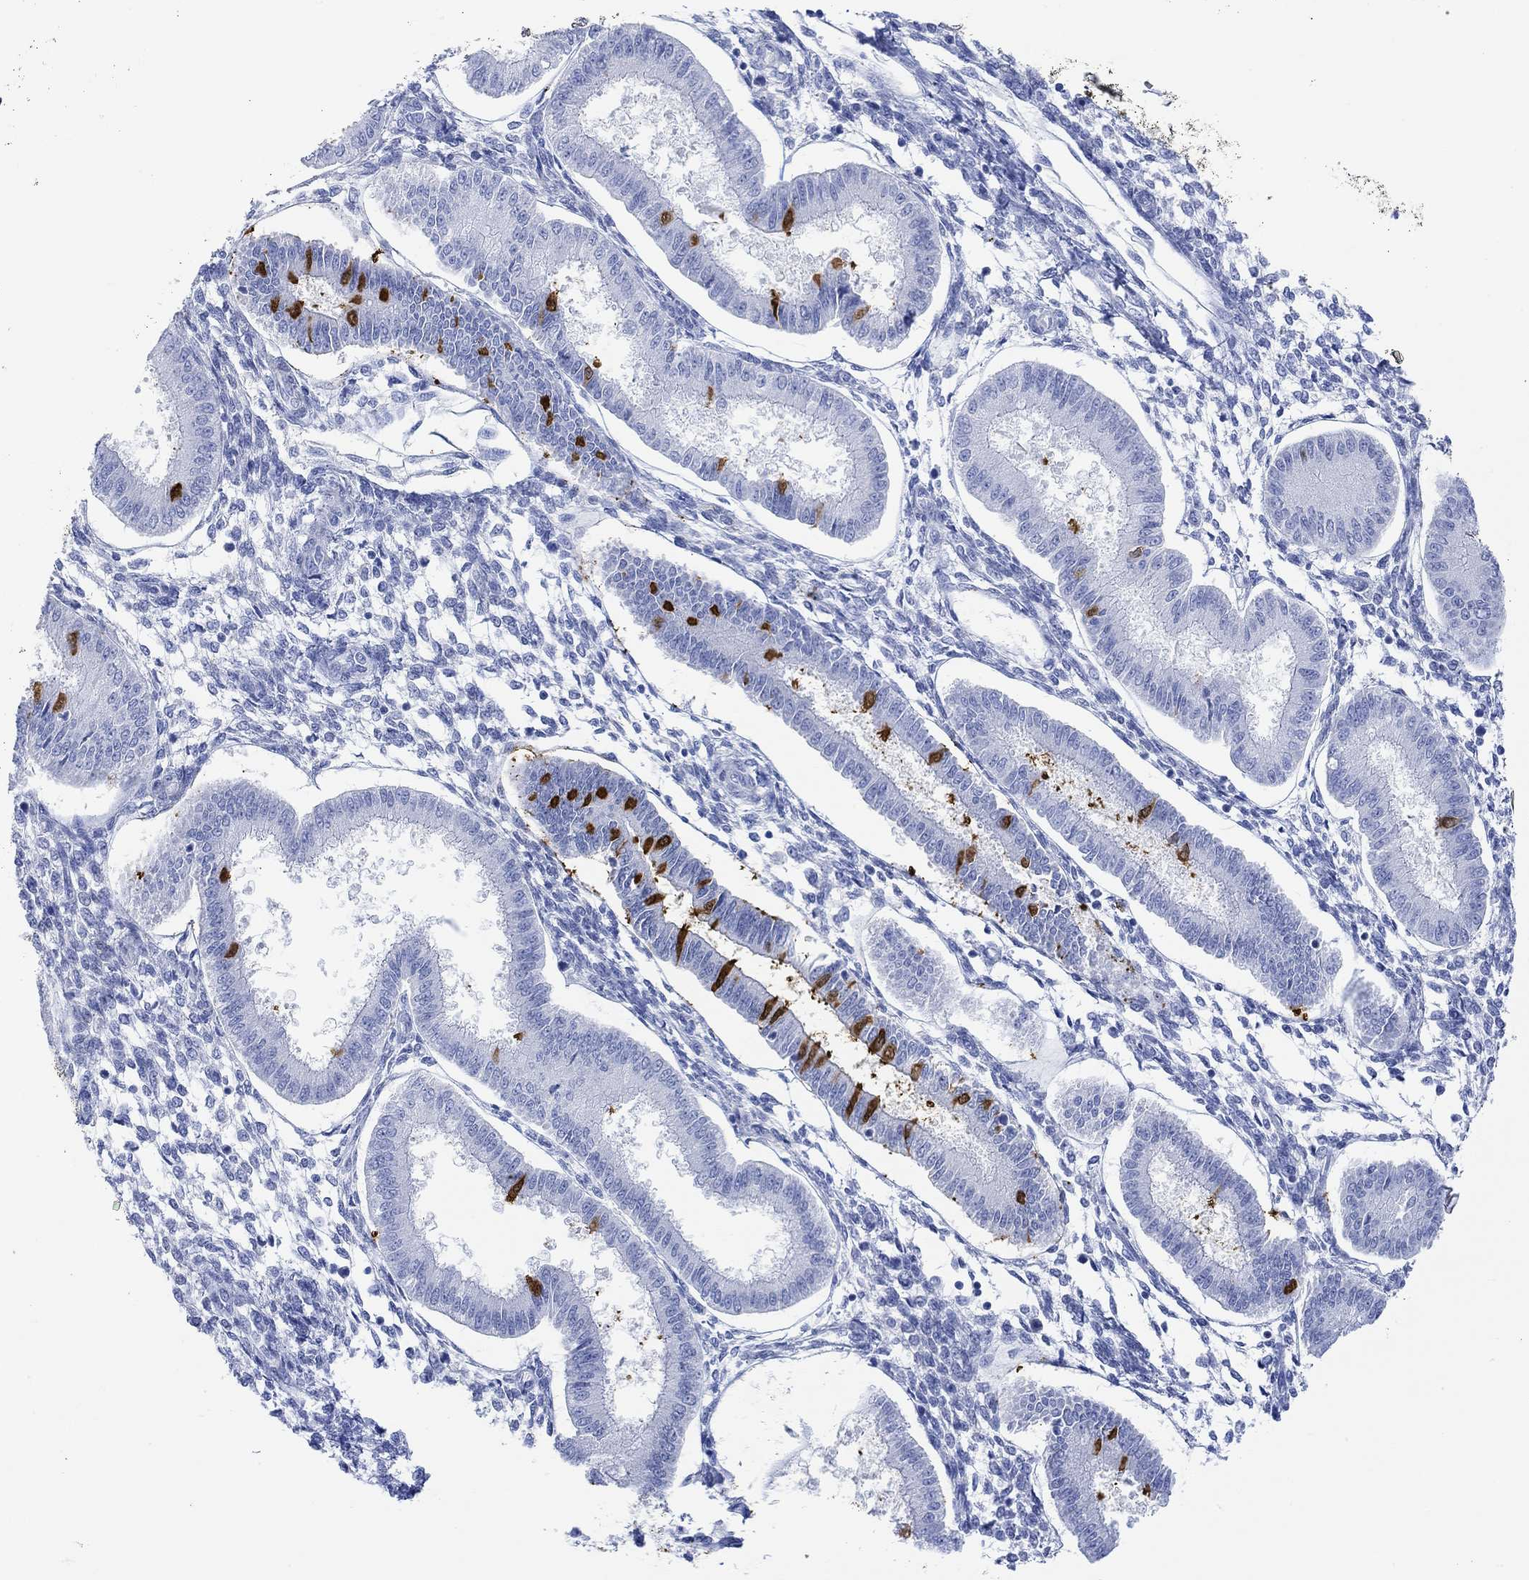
{"staining": {"intensity": "negative", "quantity": "none", "location": "none"}, "tissue": "endometrium", "cell_type": "Cells in endometrial stroma", "image_type": "normal", "snomed": [{"axis": "morphology", "description": "Normal tissue, NOS"}, {"axis": "topography", "description": "Endometrium"}], "caption": "DAB immunohistochemical staining of unremarkable human endometrium exhibits no significant positivity in cells in endometrial stroma.", "gene": "TPPP3", "patient": {"sex": "female", "age": 43}}